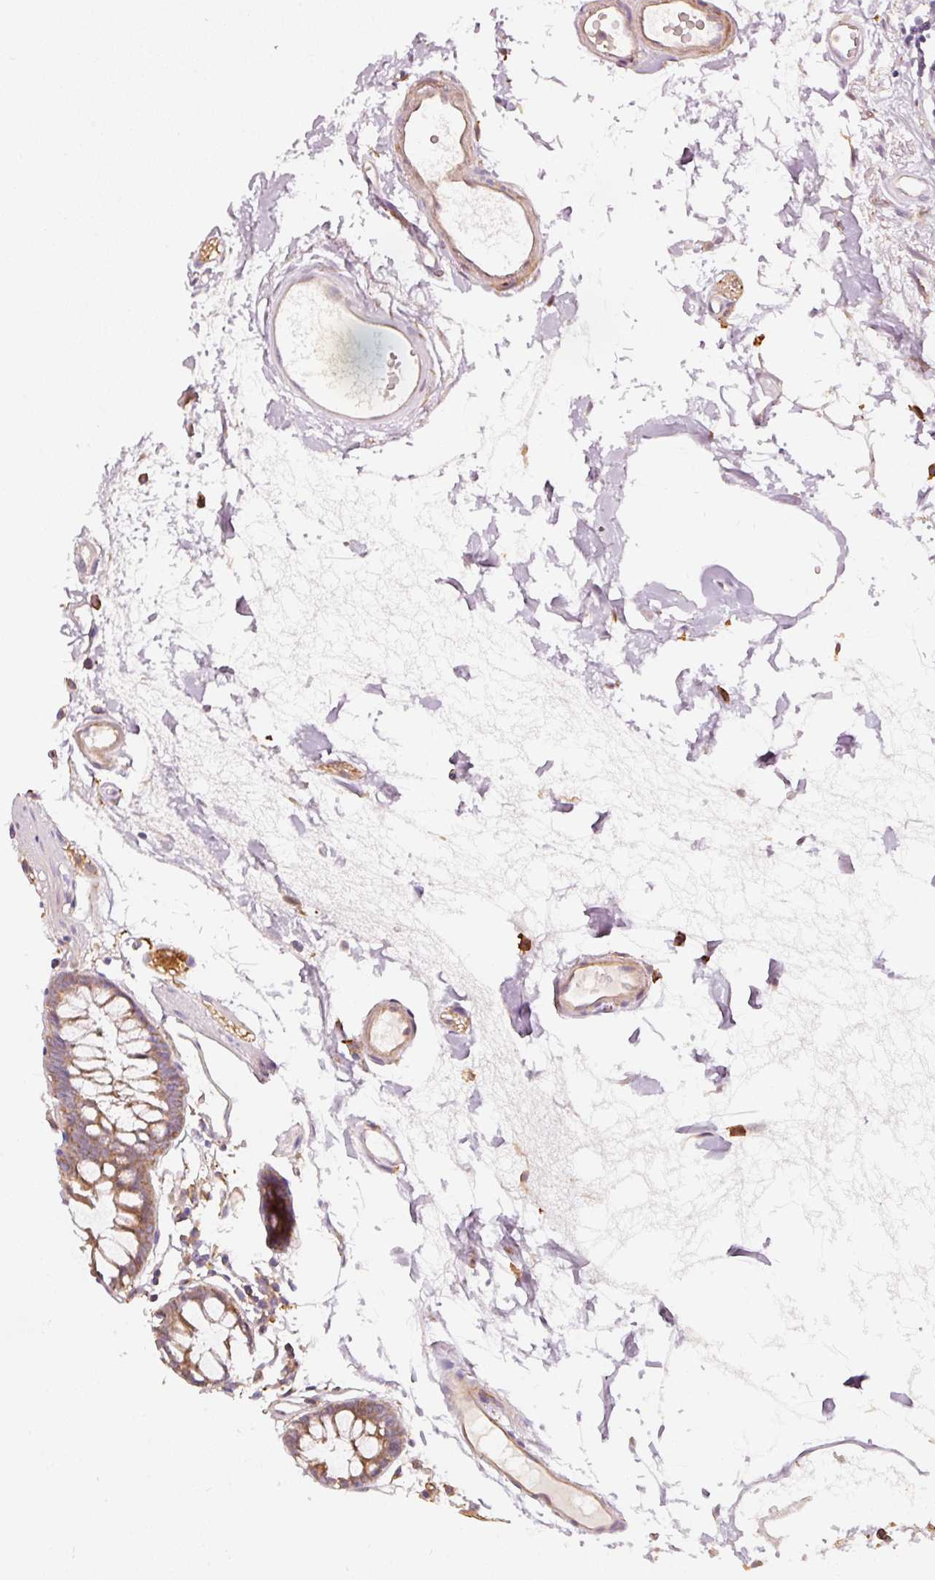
{"staining": {"intensity": "moderate", "quantity": ">75%", "location": "cytoplasmic/membranous"}, "tissue": "colon", "cell_type": "Endothelial cells", "image_type": "normal", "snomed": [{"axis": "morphology", "description": "Normal tissue, NOS"}, {"axis": "topography", "description": "Colon"}], "caption": "Immunohistochemical staining of normal human colon displays moderate cytoplasmic/membranous protein positivity in approximately >75% of endothelial cells.", "gene": "IQGAP2", "patient": {"sex": "female", "age": 84}}